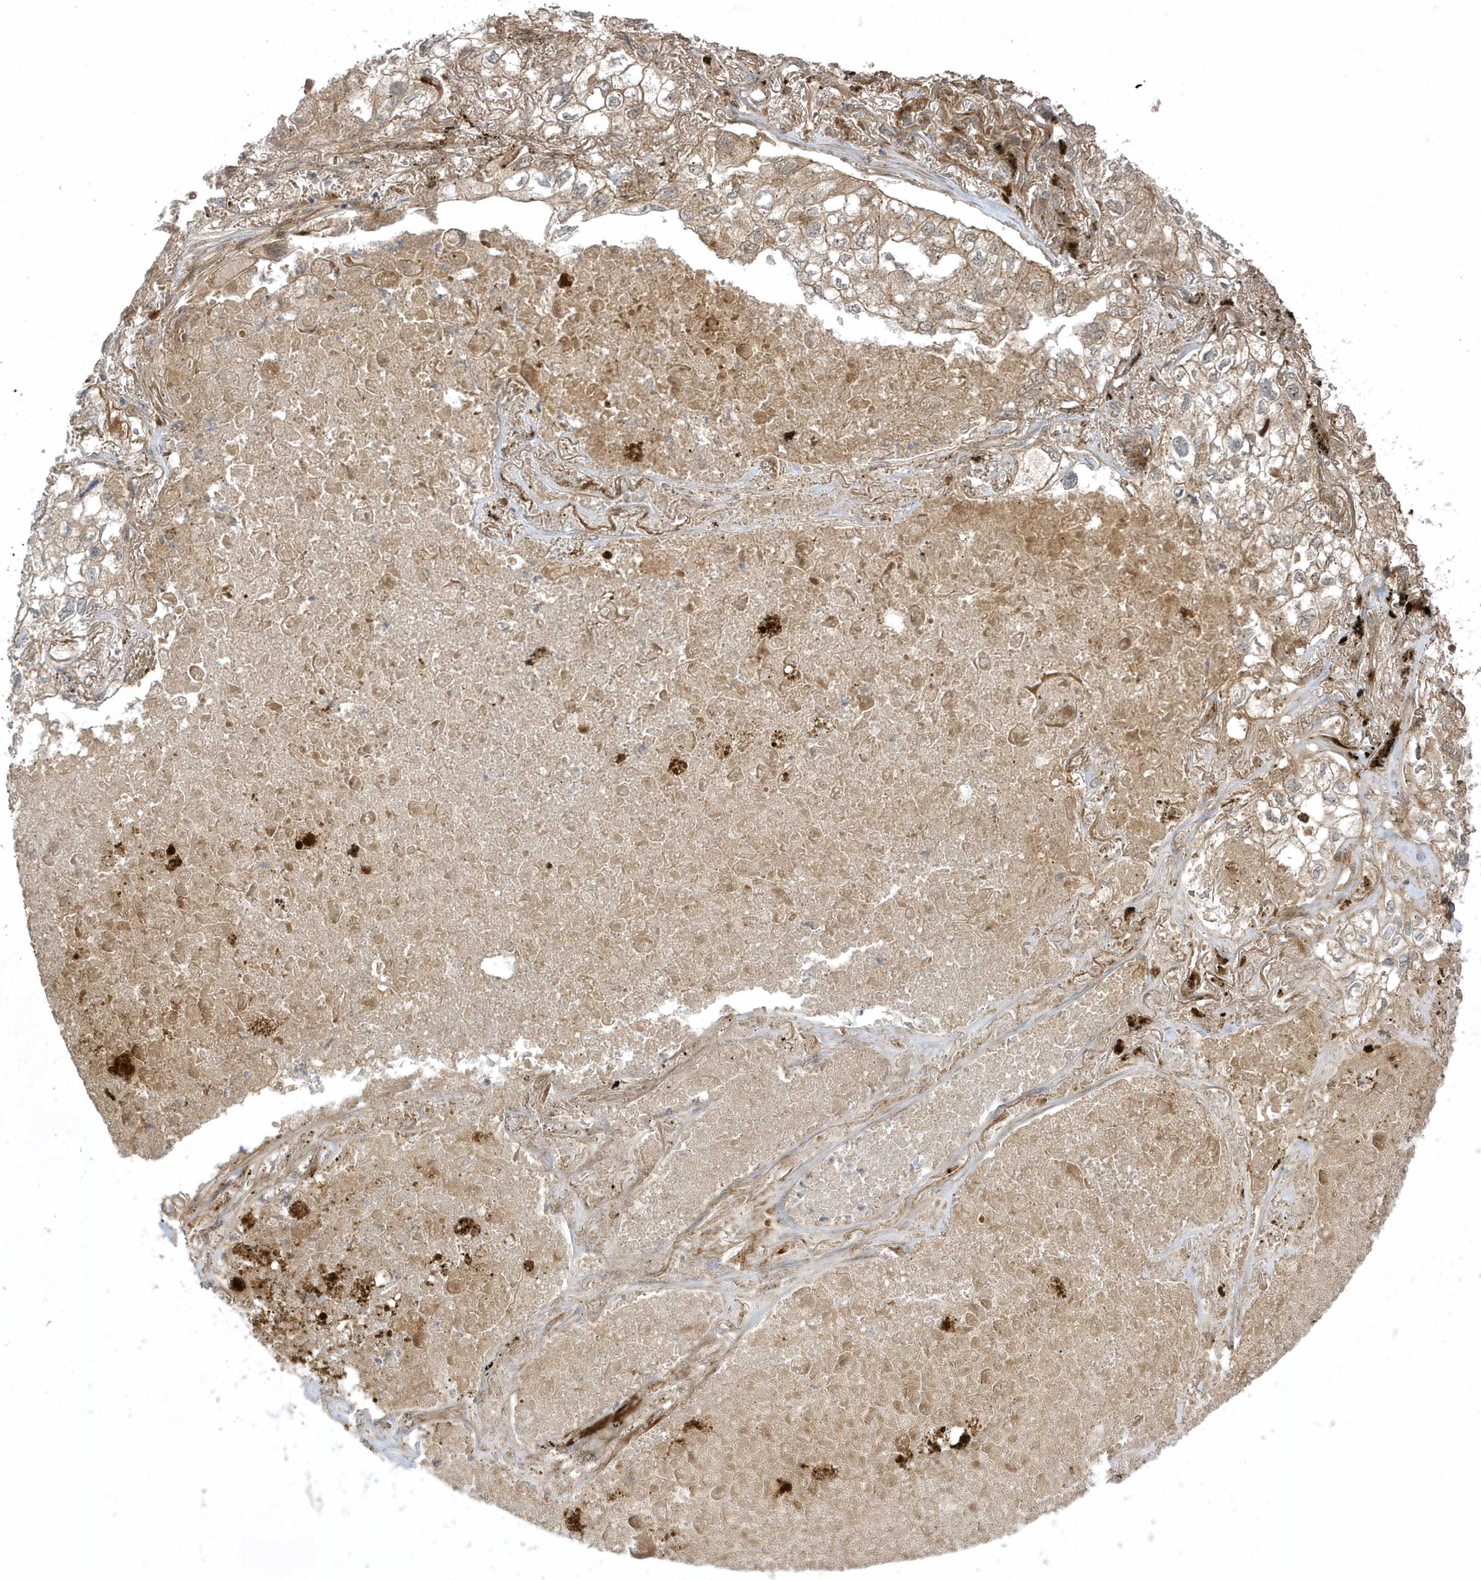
{"staining": {"intensity": "weak", "quantity": ">75%", "location": "cytoplasmic/membranous"}, "tissue": "lung cancer", "cell_type": "Tumor cells", "image_type": "cancer", "snomed": [{"axis": "morphology", "description": "Adenocarcinoma, NOS"}, {"axis": "topography", "description": "Lung"}], "caption": "Tumor cells display low levels of weak cytoplasmic/membranous staining in about >75% of cells in human adenocarcinoma (lung). The protein of interest is shown in brown color, while the nuclei are stained blue.", "gene": "FAM83C", "patient": {"sex": "male", "age": 65}}